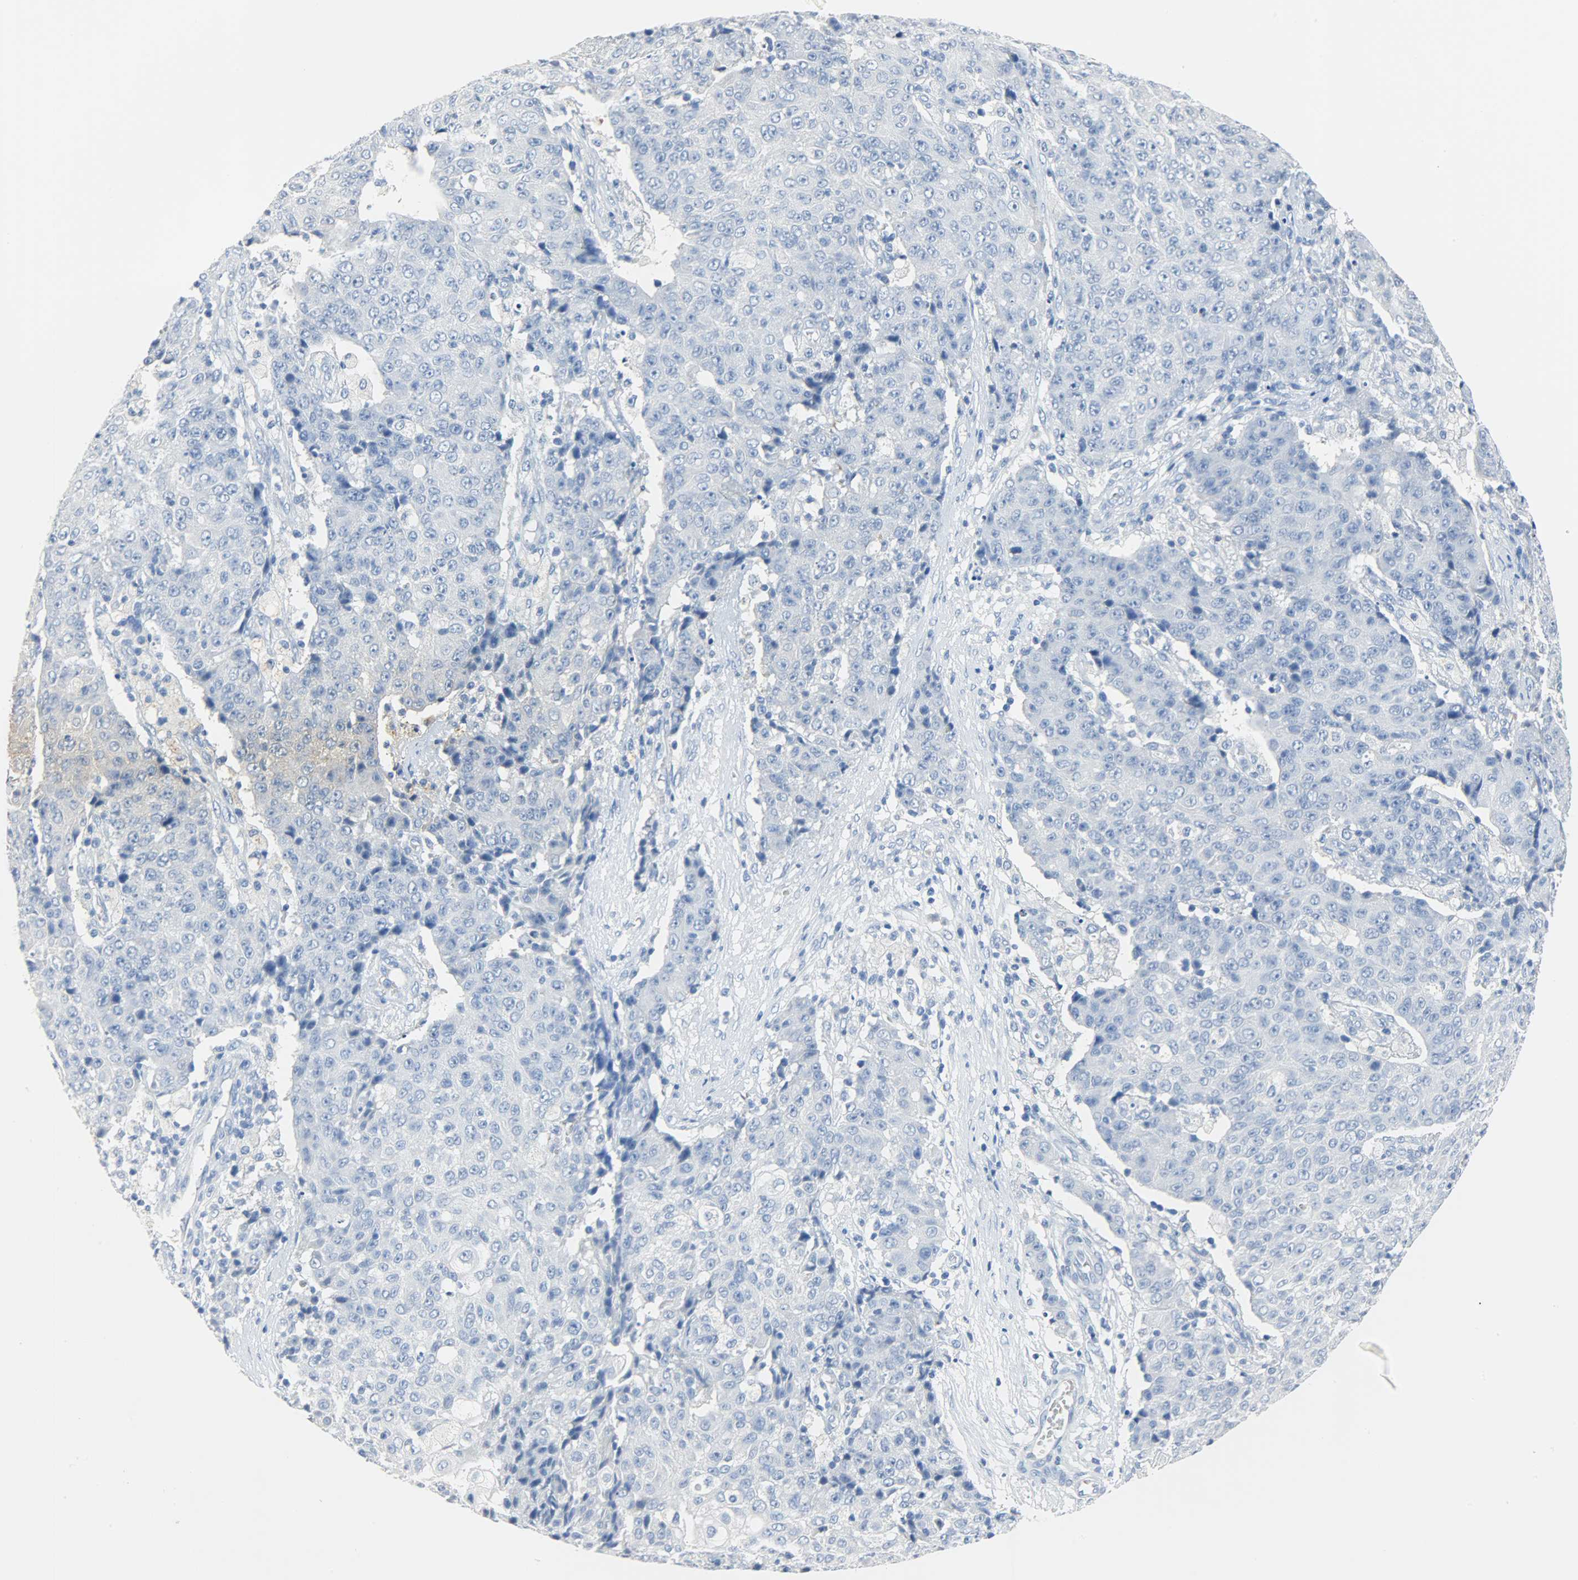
{"staining": {"intensity": "negative", "quantity": "none", "location": "none"}, "tissue": "ovarian cancer", "cell_type": "Tumor cells", "image_type": "cancer", "snomed": [{"axis": "morphology", "description": "Carcinoma, endometroid"}, {"axis": "topography", "description": "Ovary"}], "caption": "Human ovarian cancer stained for a protein using immunohistochemistry (IHC) shows no expression in tumor cells.", "gene": "CA3", "patient": {"sex": "female", "age": 42}}